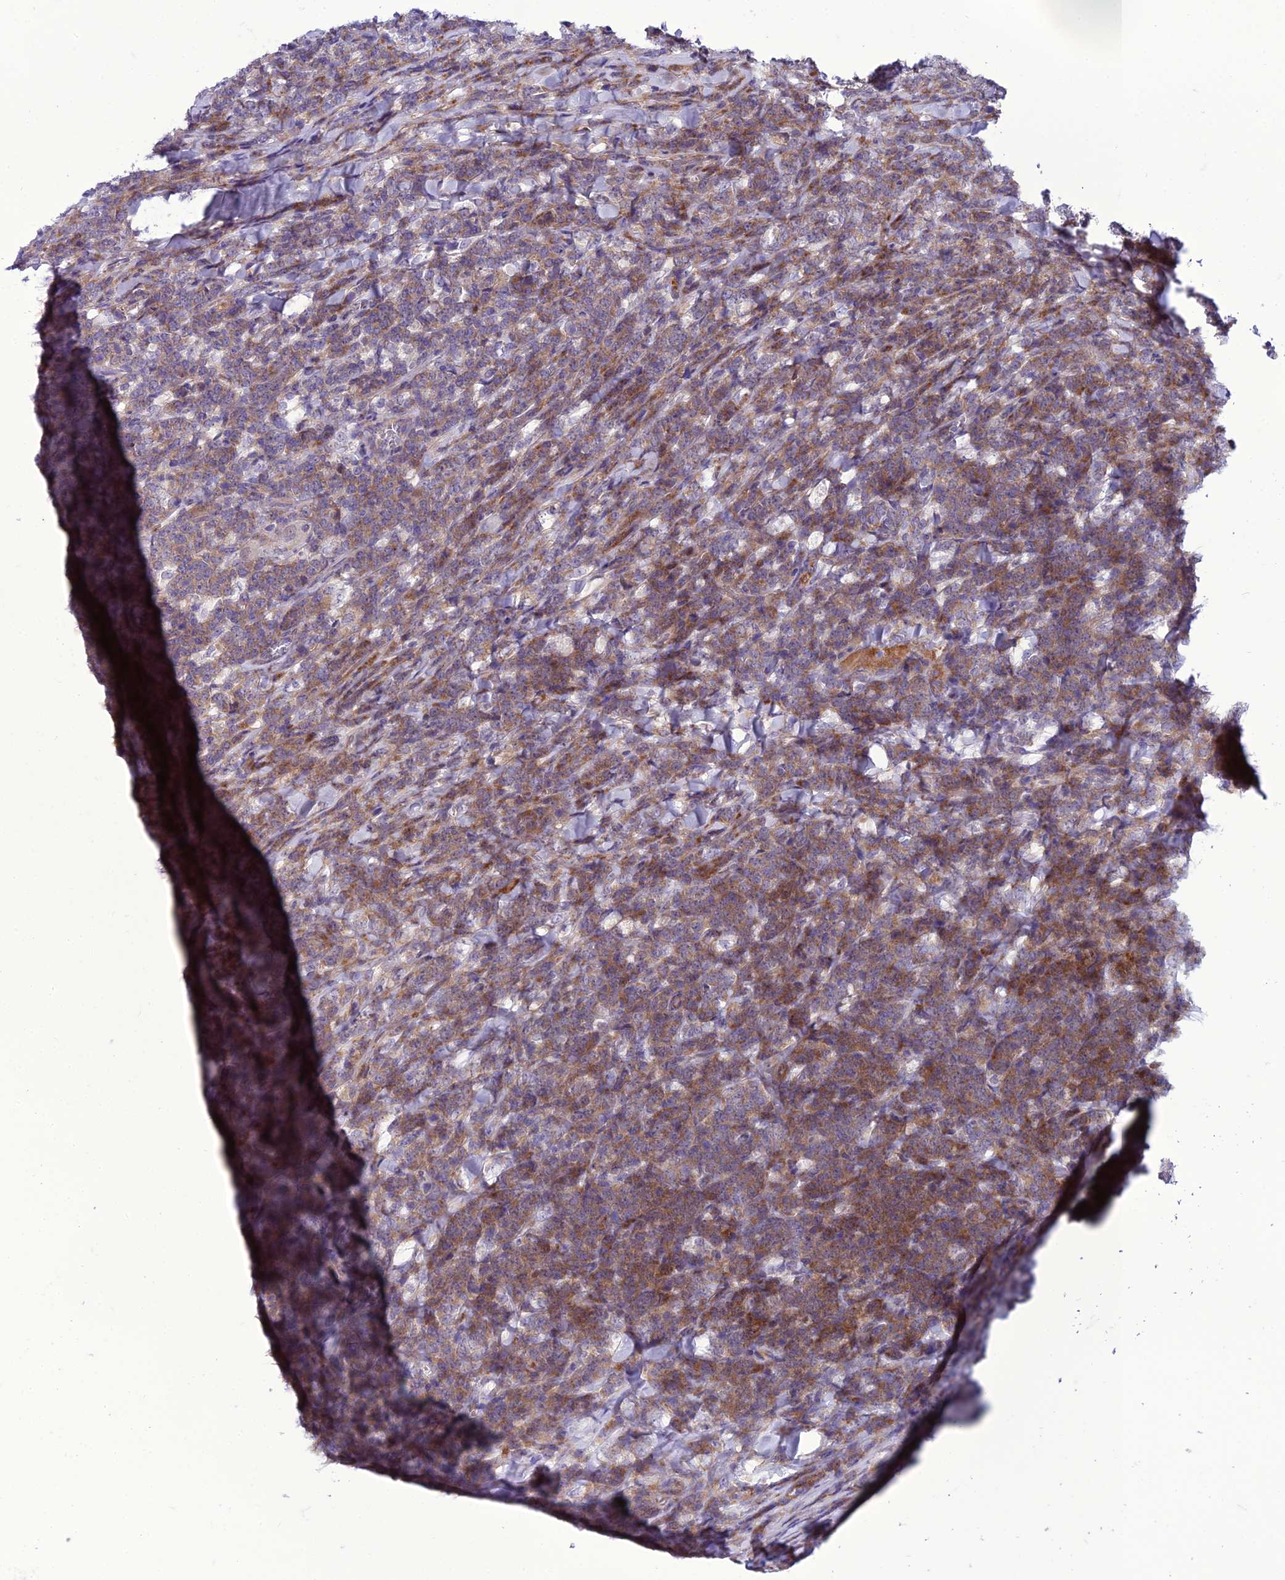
{"staining": {"intensity": "moderate", "quantity": "25%-75%", "location": "cytoplasmic/membranous"}, "tissue": "lymphoma", "cell_type": "Tumor cells", "image_type": "cancer", "snomed": [{"axis": "morphology", "description": "Malignant lymphoma, non-Hodgkin's type, High grade"}, {"axis": "topography", "description": "Small intestine"}], "caption": "Protein staining exhibits moderate cytoplasmic/membranous staining in about 25%-75% of tumor cells in lymphoma.", "gene": "GAB4", "patient": {"sex": "male", "age": 8}}